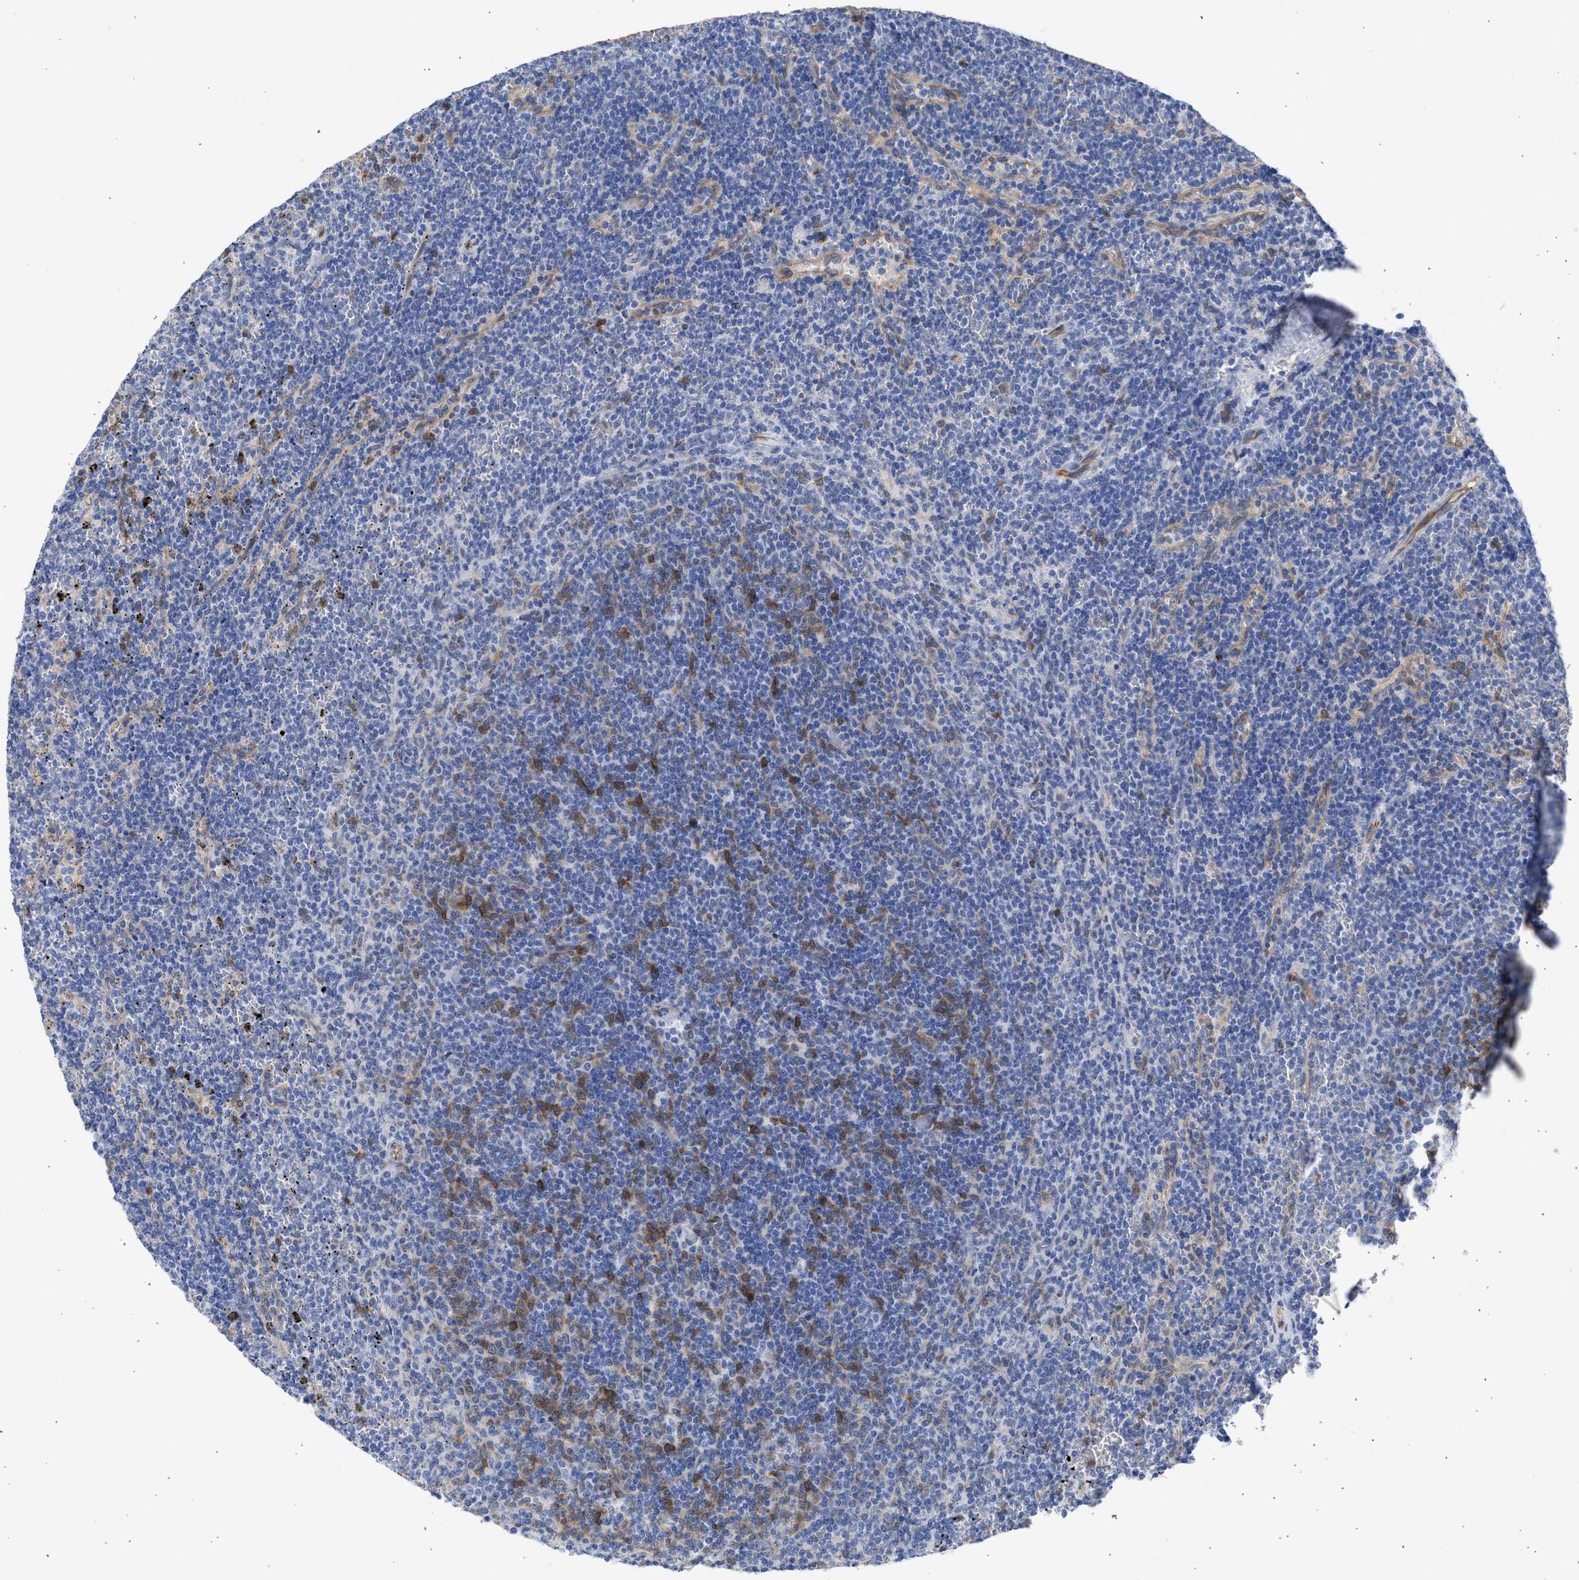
{"staining": {"intensity": "weak", "quantity": "<25%", "location": "cytoplasmic/membranous"}, "tissue": "lymphoma", "cell_type": "Tumor cells", "image_type": "cancer", "snomed": [{"axis": "morphology", "description": "Malignant lymphoma, non-Hodgkin's type, Low grade"}, {"axis": "topography", "description": "Spleen"}], "caption": "Immunohistochemistry (IHC) micrograph of neoplastic tissue: malignant lymphoma, non-Hodgkin's type (low-grade) stained with DAB reveals no significant protein positivity in tumor cells.", "gene": "THRA", "patient": {"sex": "female", "age": 50}}